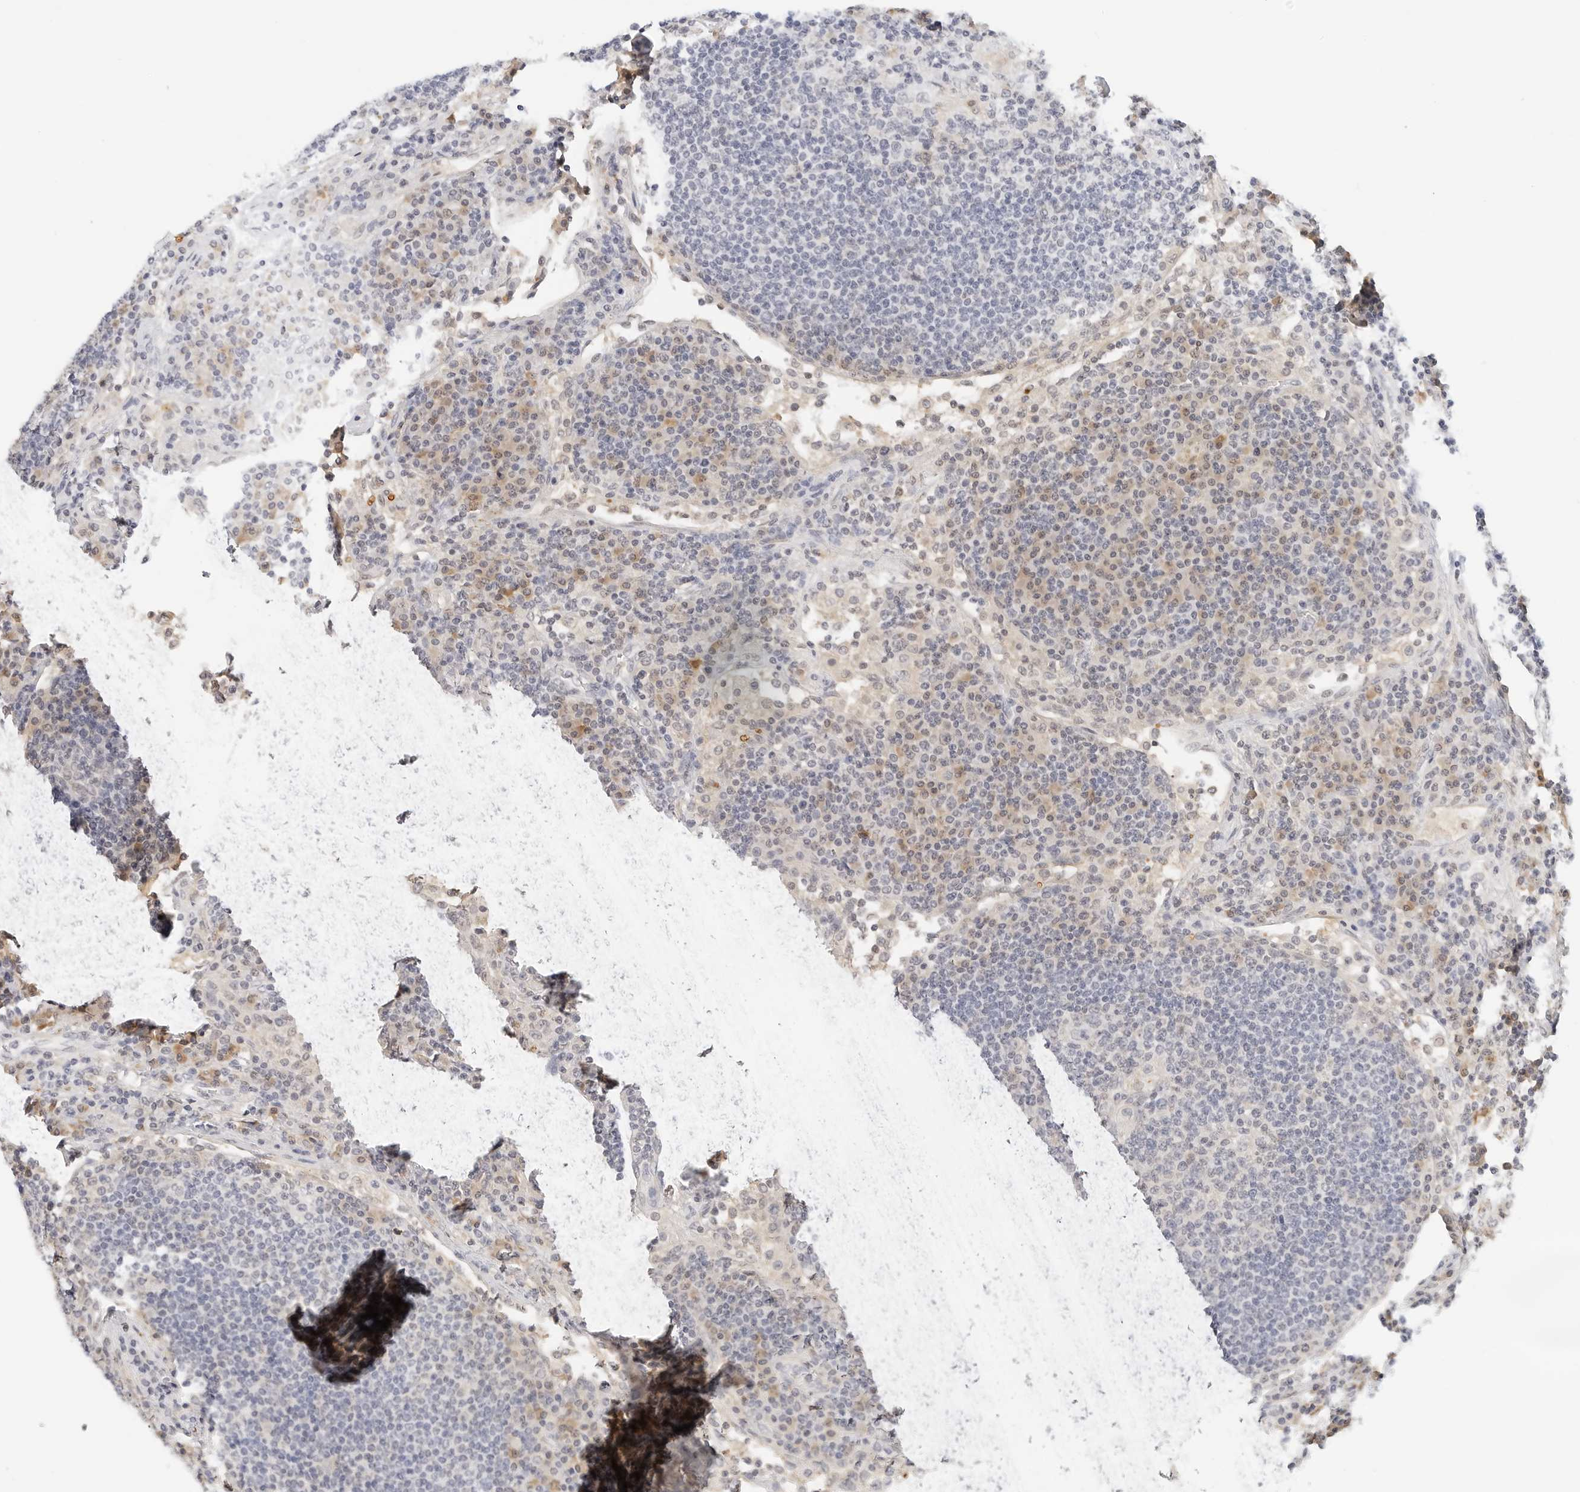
{"staining": {"intensity": "negative", "quantity": "none", "location": "none"}, "tissue": "lymph node", "cell_type": "Germinal center cells", "image_type": "normal", "snomed": [{"axis": "morphology", "description": "Normal tissue, NOS"}, {"axis": "topography", "description": "Lymph node"}], "caption": "The photomicrograph displays no significant staining in germinal center cells of lymph node.", "gene": "PKDCC", "patient": {"sex": "female", "age": 53}}